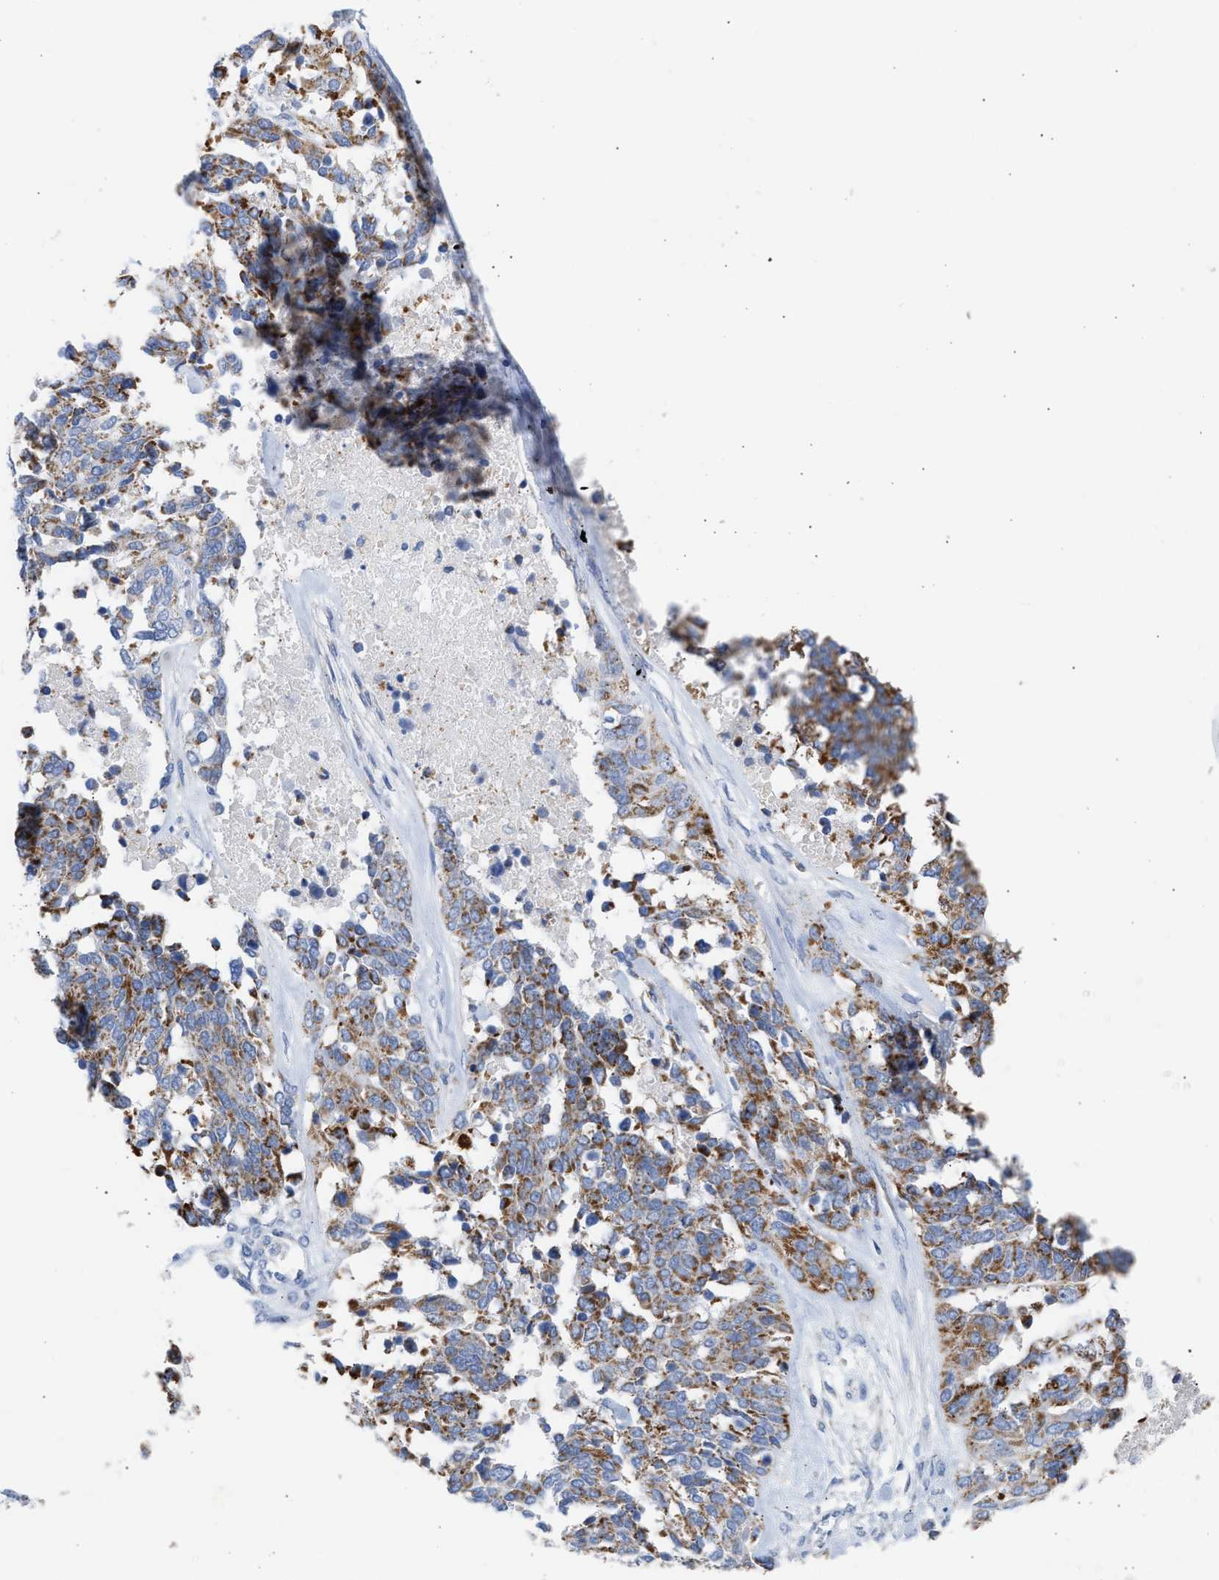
{"staining": {"intensity": "moderate", "quantity": ">75%", "location": "cytoplasmic/membranous"}, "tissue": "ovarian cancer", "cell_type": "Tumor cells", "image_type": "cancer", "snomed": [{"axis": "morphology", "description": "Cystadenocarcinoma, serous, NOS"}, {"axis": "topography", "description": "Ovary"}], "caption": "The image displays immunohistochemical staining of ovarian cancer (serous cystadenocarcinoma). There is moderate cytoplasmic/membranous expression is identified in approximately >75% of tumor cells.", "gene": "ACOT13", "patient": {"sex": "female", "age": 44}}